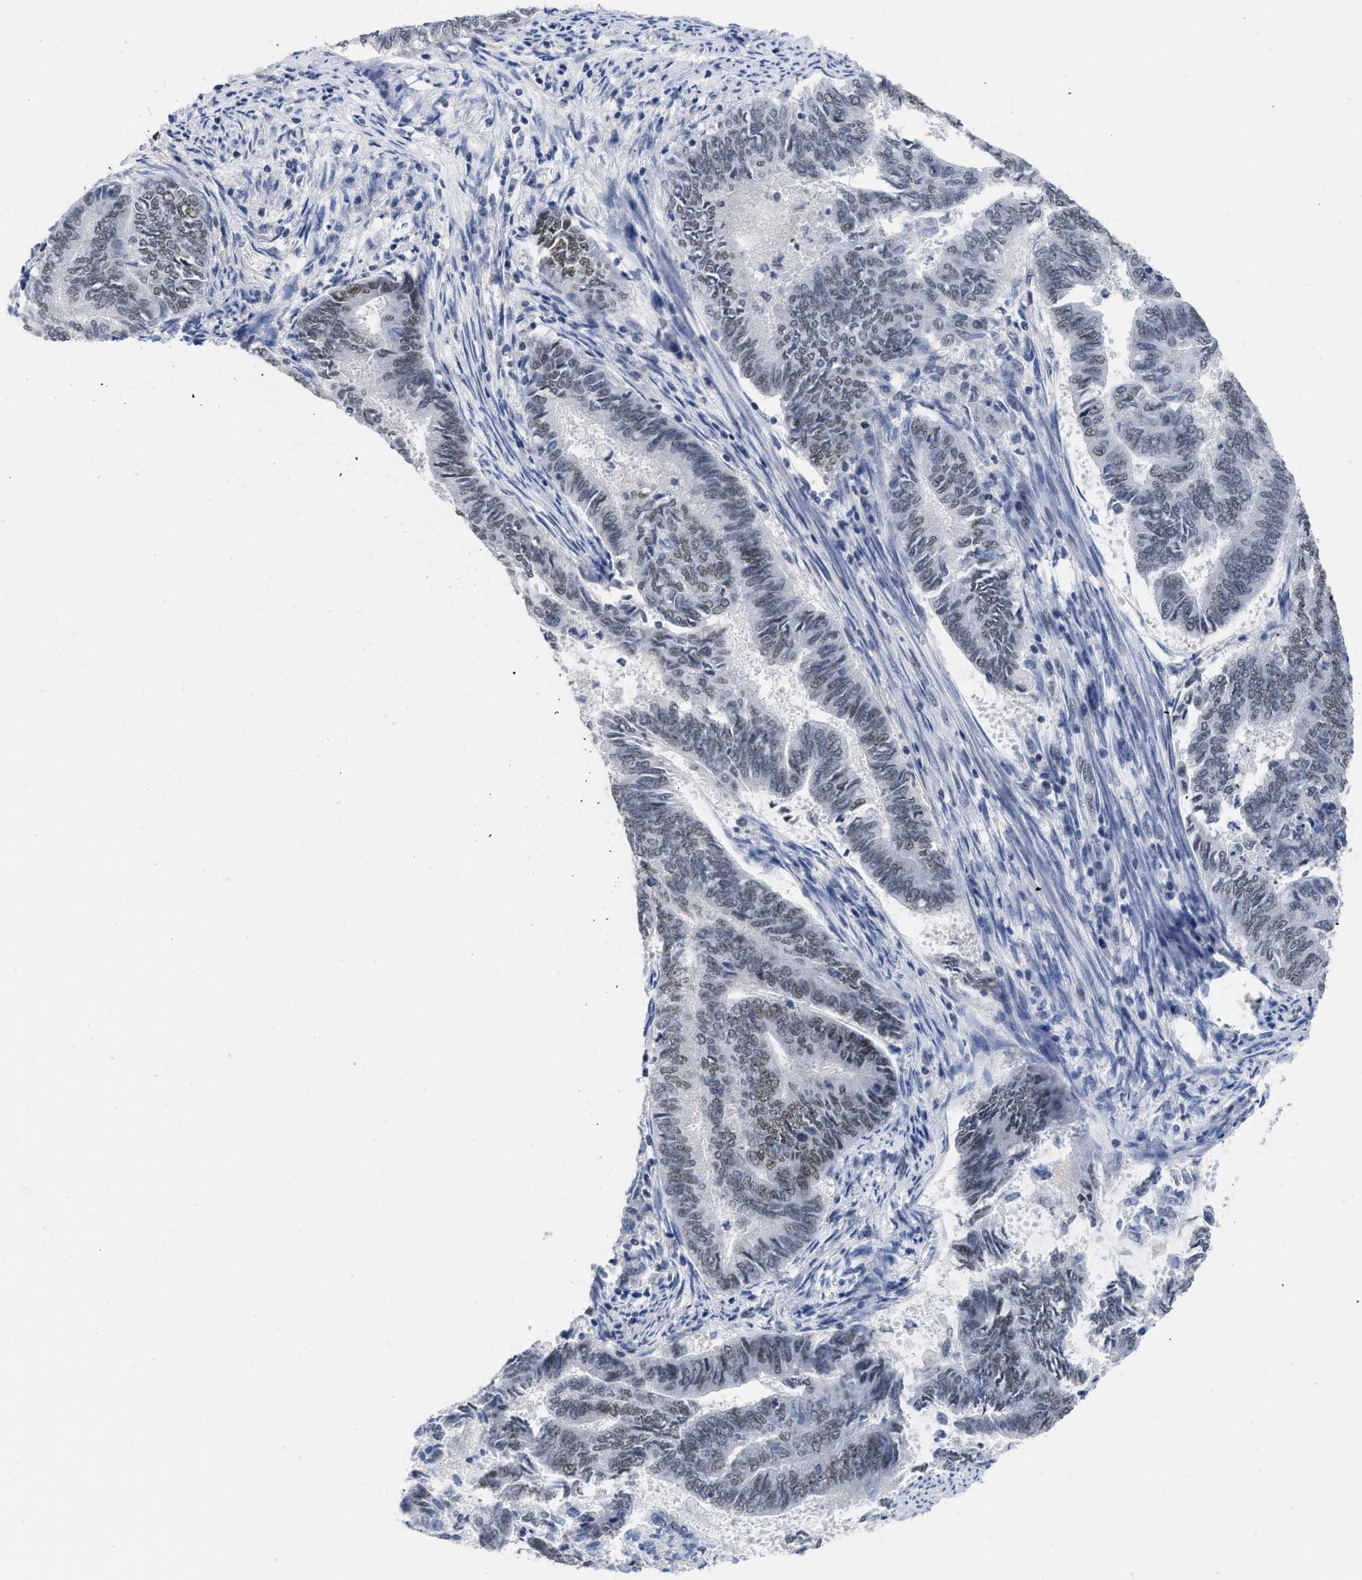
{"staining": {"intensity": "weak", "quantity": "<25%", "location": "nuclear"}, "tissue": "endometrial cancer", "cell_type": "Tumor cells", "image_type": "cancer", "snomed": [{"axis": "morphology", "description": "Adenocarcinoma, NOS"}, {"axis": "topography", "description": "Endometrium"}], "caption": "Protein analysis of endometrial cancer (adenocarcinoma) demonstrates no significant expression in tumor cells.", "gene": "GGNBP2", "patient": {"sex": "female", "age": 86}}